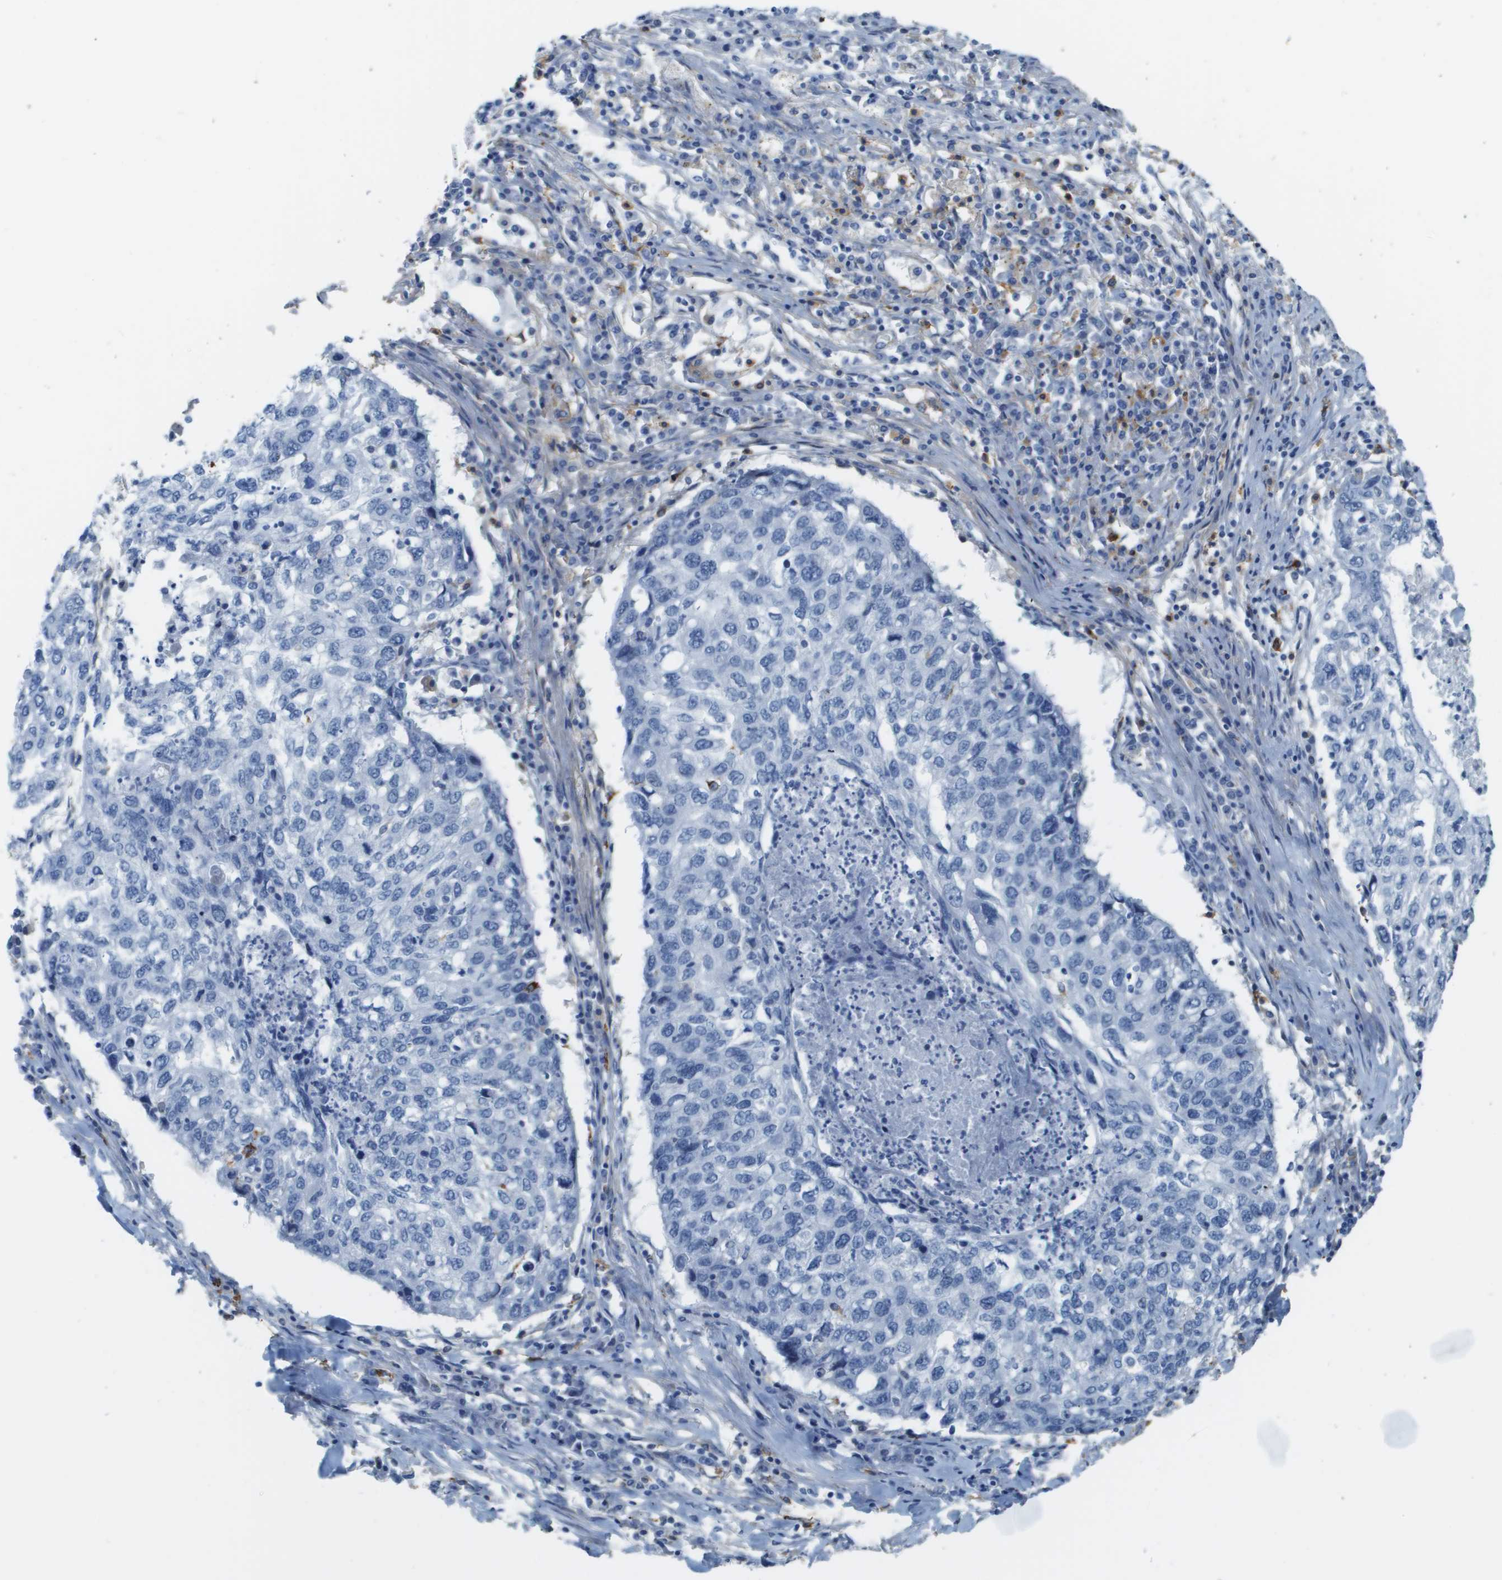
{"staining": {"intensity": "negative", "quantity": "none", "location": "none"}, "tissue": "lung cancer", "cell_type": "Tumor cells", "image_type": "cancer", "snomed": [{"axis": "morphology", "description": "Squamous cell carcinoma, NOS"}, {"axis": "topography", "description": "Lung"}], "caption": "Immunohistochemistry micrograph of lung squamous cell carcinoma stained for a protein (brown), which displays no positivity in tumor cells. (Immunohistochemistry (ihc), brightfield microscopy, high magnification).", "gene": "ZBTB43", "patient": {"sex": "female", "age": 63}}